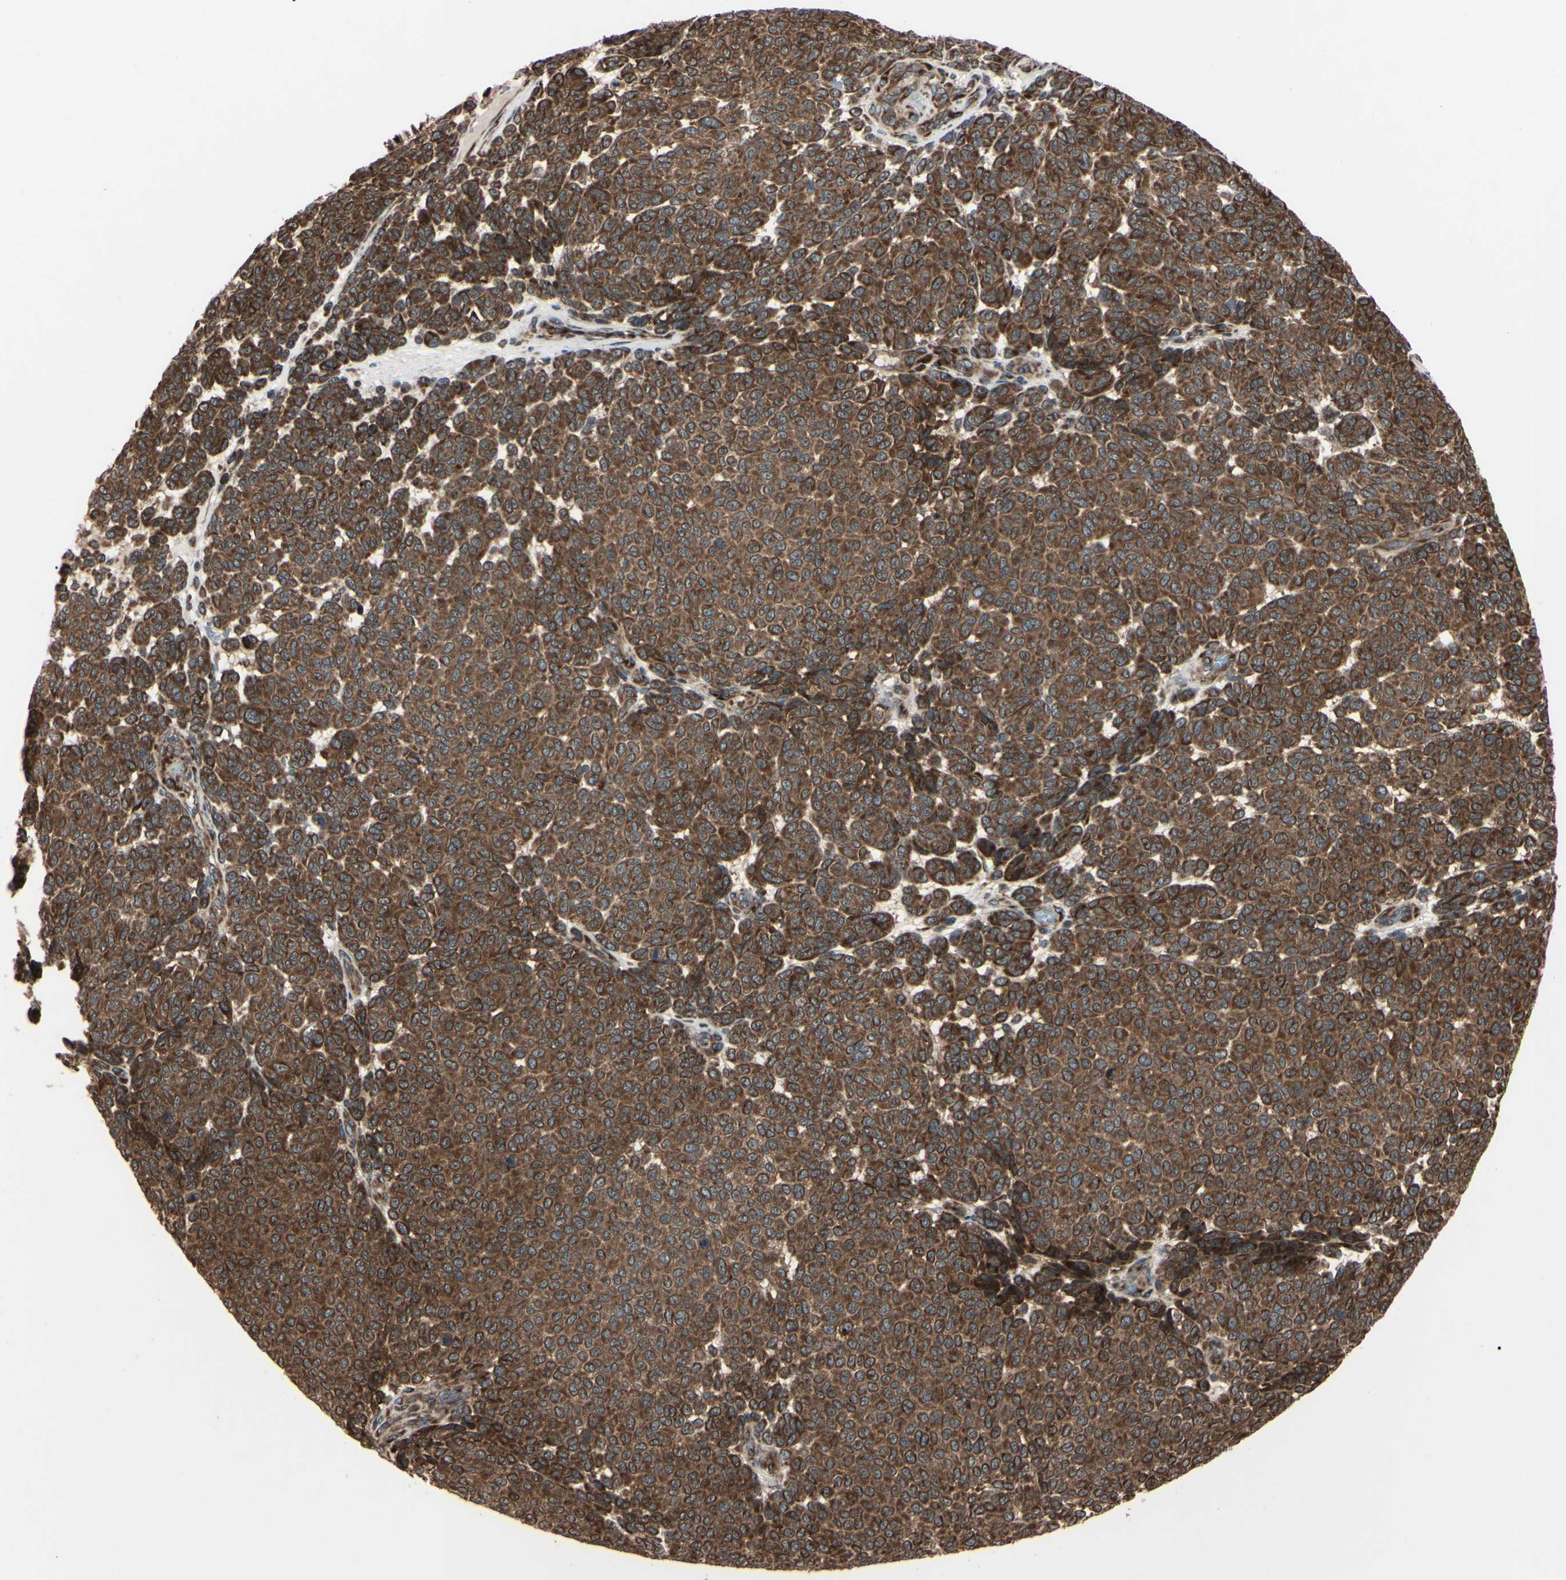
{"staining": {"intensity": "strong", "quantity": ">75%", "location": "cytoplasmic/membranous"}, "tissue": "melanoma", "cell_type": "Tumor cells", "image_type": "cancer", "snomed": [{"axis": "morphology", "description": "Malignant melanoma, NOS"}, {"axis": "topography", "description": "Skin"}], "caption": "Immunohistochemistry (IHC) of human malignant melanoma reveals high levels of strong cytoplasmic/membranous expression in approximately >75% of tumor cells.", "gene": "GUCY1B1", "patient": {"sex": "male", "age": 59}}